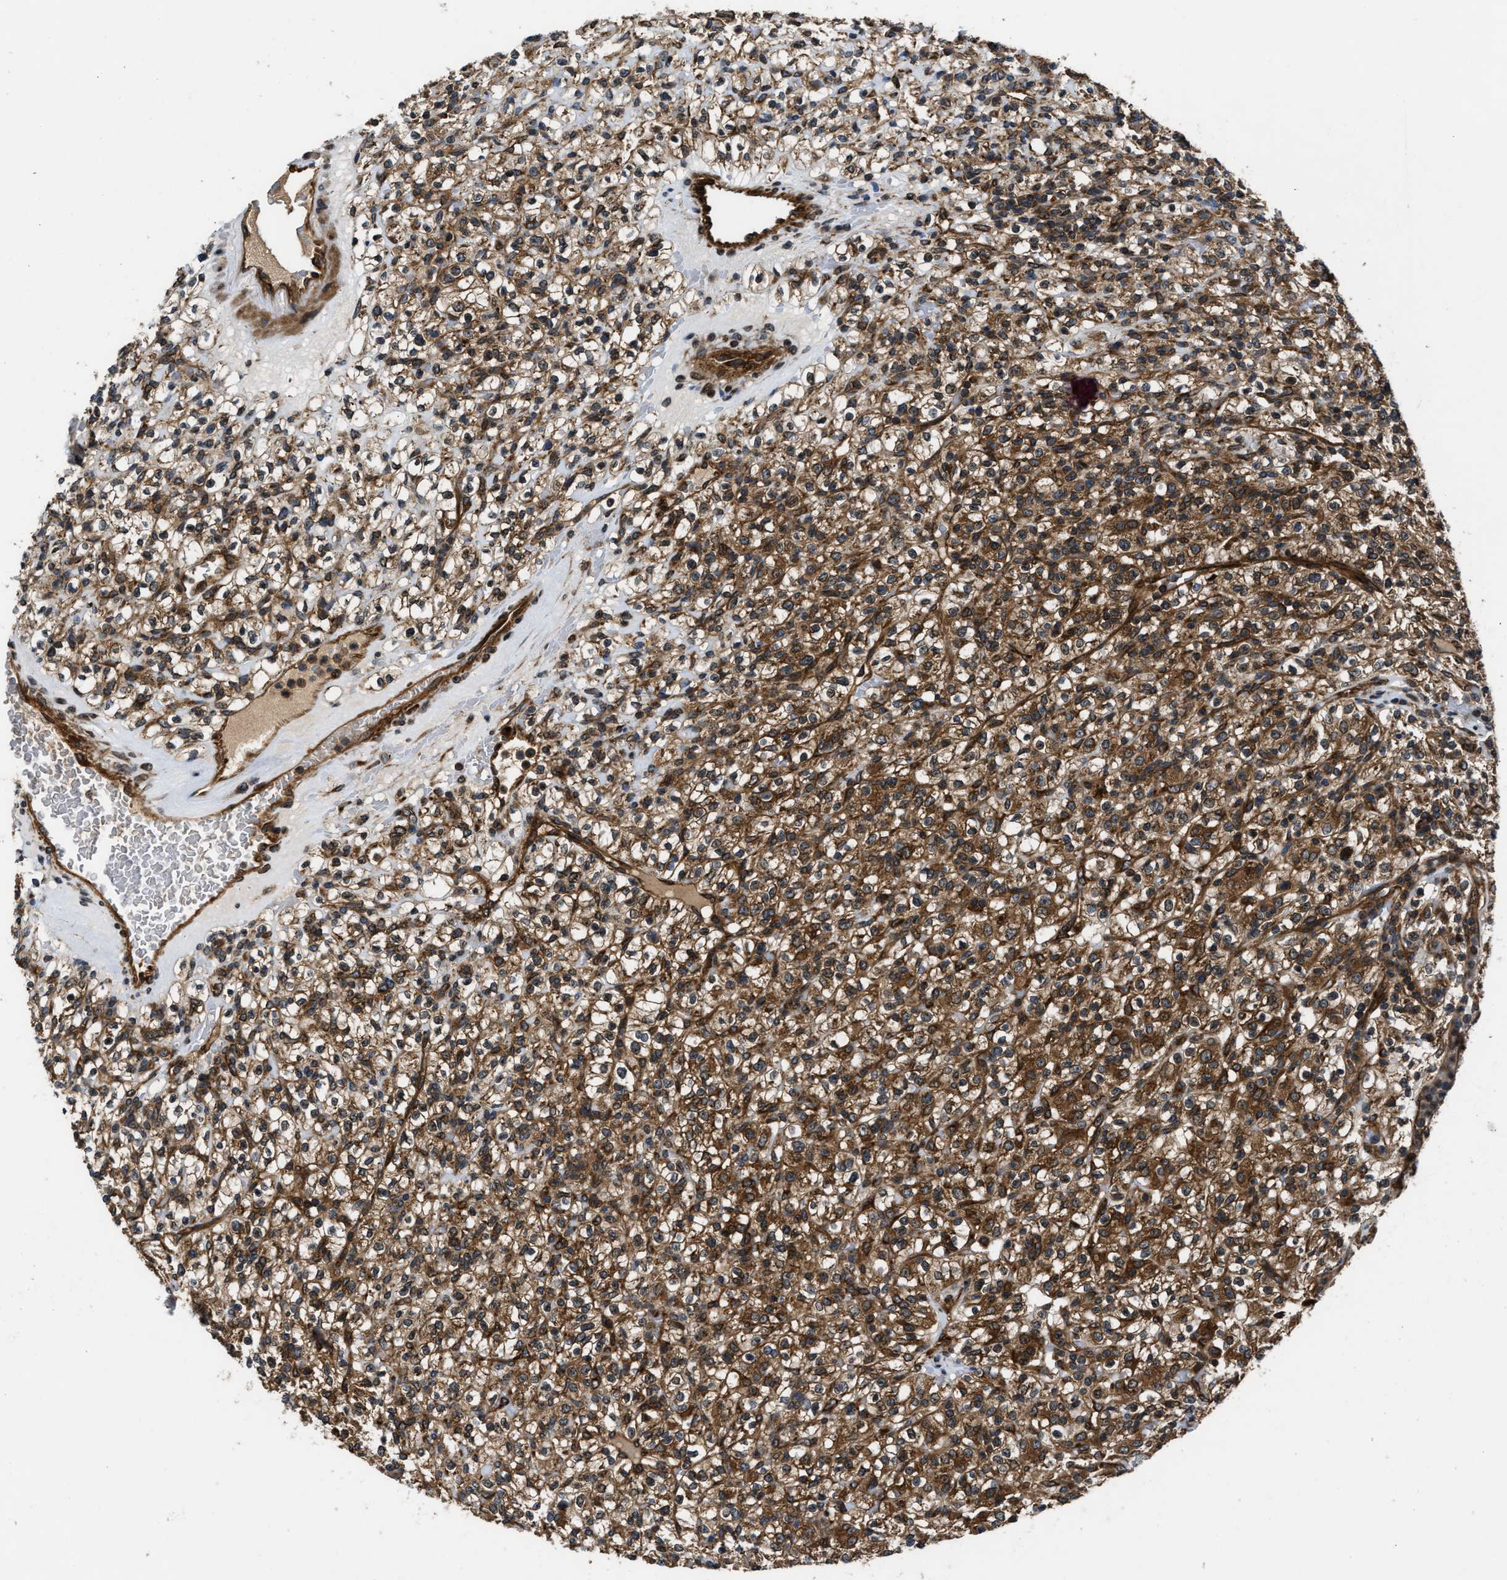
{"staining": {"intensity": "moderate", "quantity": ">75%", "location": "cytoplasmic/membranous"}, "tissue": "renal cancer", "cell_type": "Tumor cells", "image_type": "cancer", "snomed": [{"axis": "morphology", "description": "Normal tissue, NOS"}, {"axis": "morphology", "description": "Adenocarcinoma, NOS"}, {"axis": "topography", "description": "Kidney"}], "caption": "Immunohistochemistry image of neoplastic tissue: human renal cancer (adenocarcinoma) stained using immunohistochemistry (IHC) exhibits medium levels of moderate protein expression localized specifically in the cytoplasmic/membranous of tumor cells, appearing as a cytoplasmic/membranous brown color.", "gene": "PNPLA8", "patient": {"sex": "female", "age": 72}}